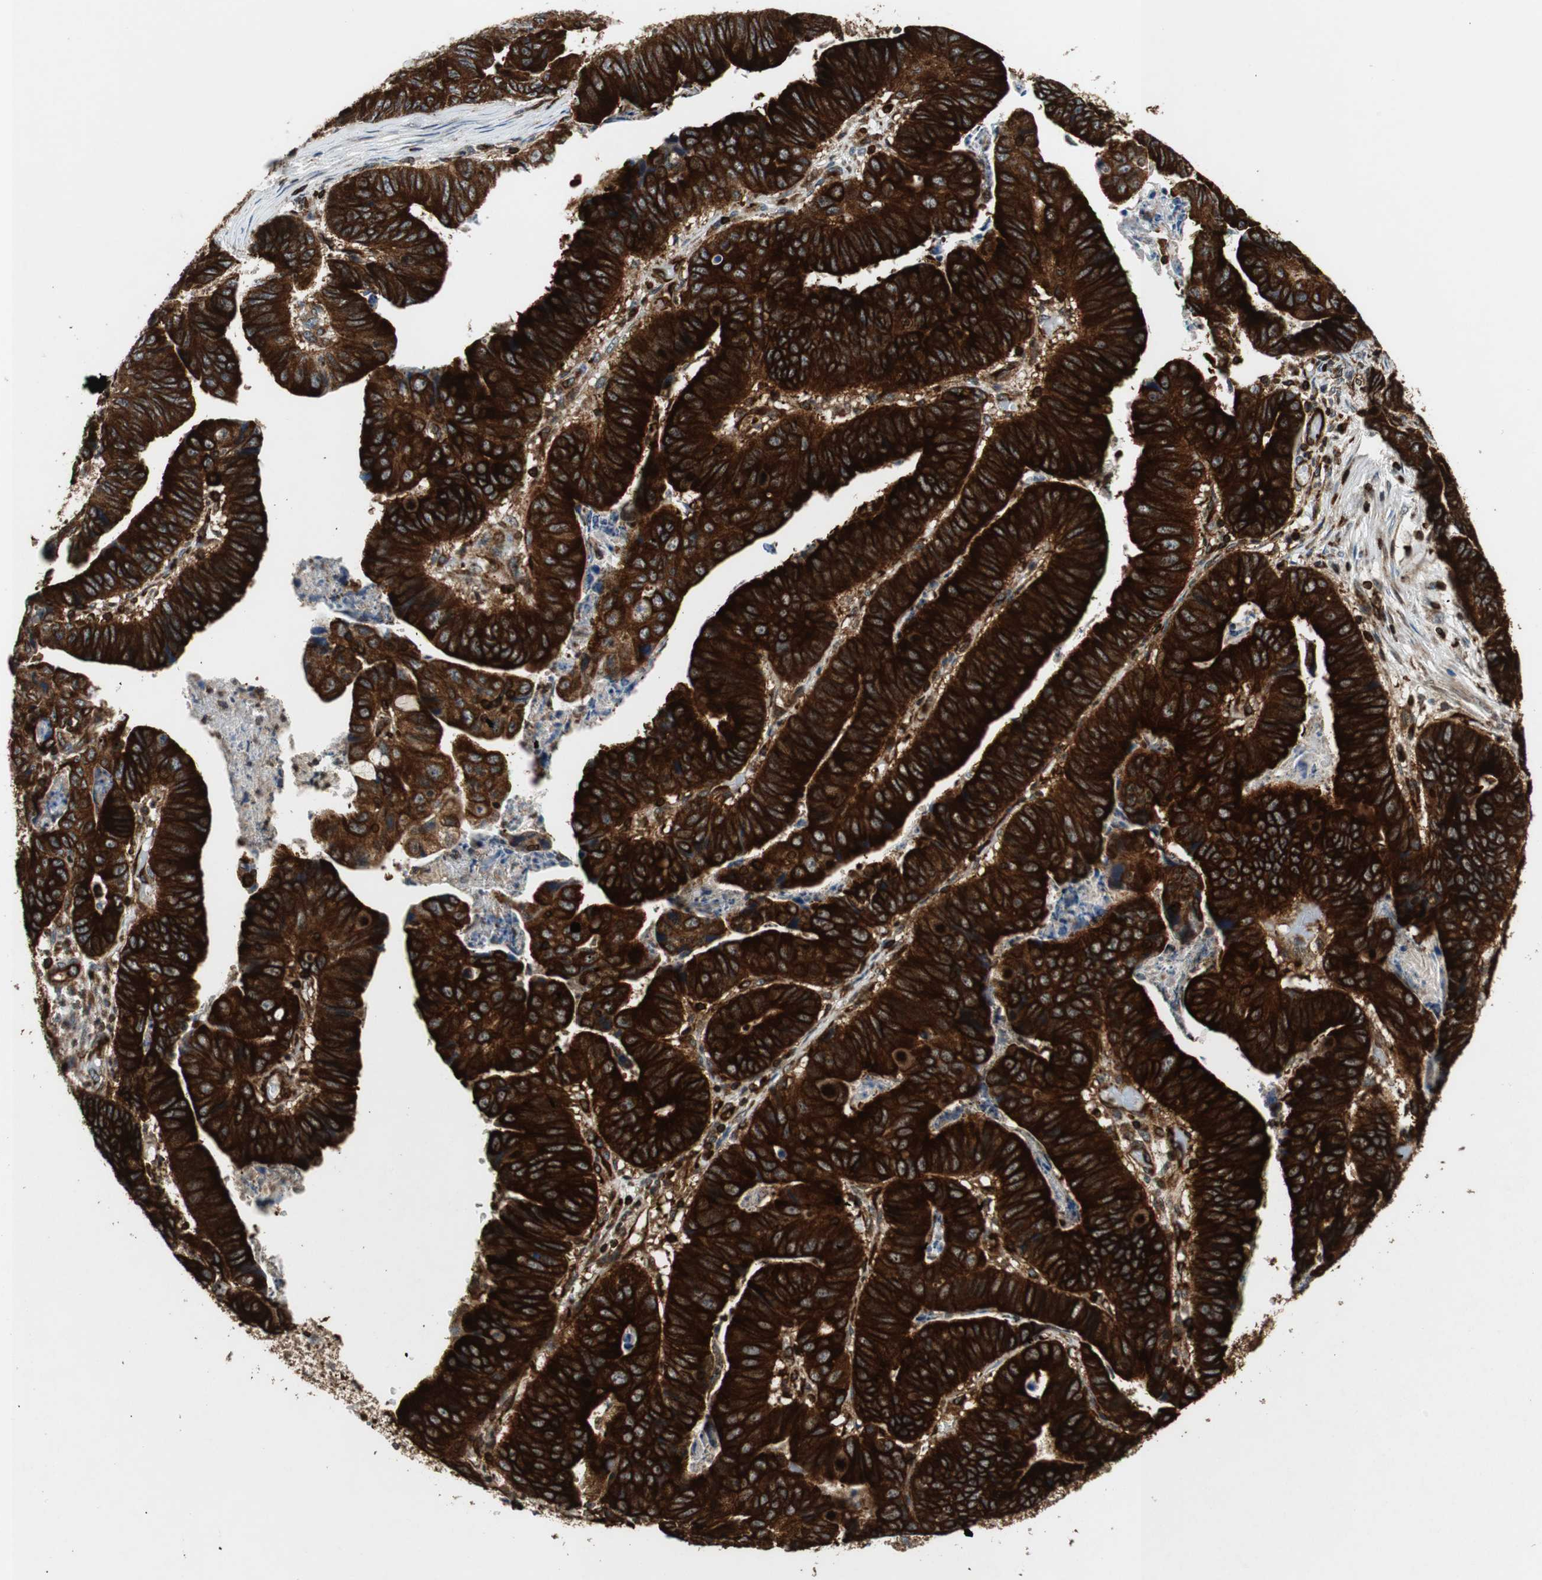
{"staining": {"intensity": "strong", "quantity": ">75%", "location": "cytoplasmic/membranous"}, "tissue": "stomach cancer", "cell_type": "Tumor cells", "image_type": "cancer", "snomed": [{"axis": "morphology", "description": "Adenocarcinoma, NOS"}, {"axis": "topography", "description": "Stomach, lower"}], "caption": "Protein staining of stomach cancer (adenocarcinoma) tissue exhibits strong cytoplasmic/membranous expression in approximately >75% of tumor cells.", "gene": "TUBA4A", "patient": {"sex": "male", "age": 77}}